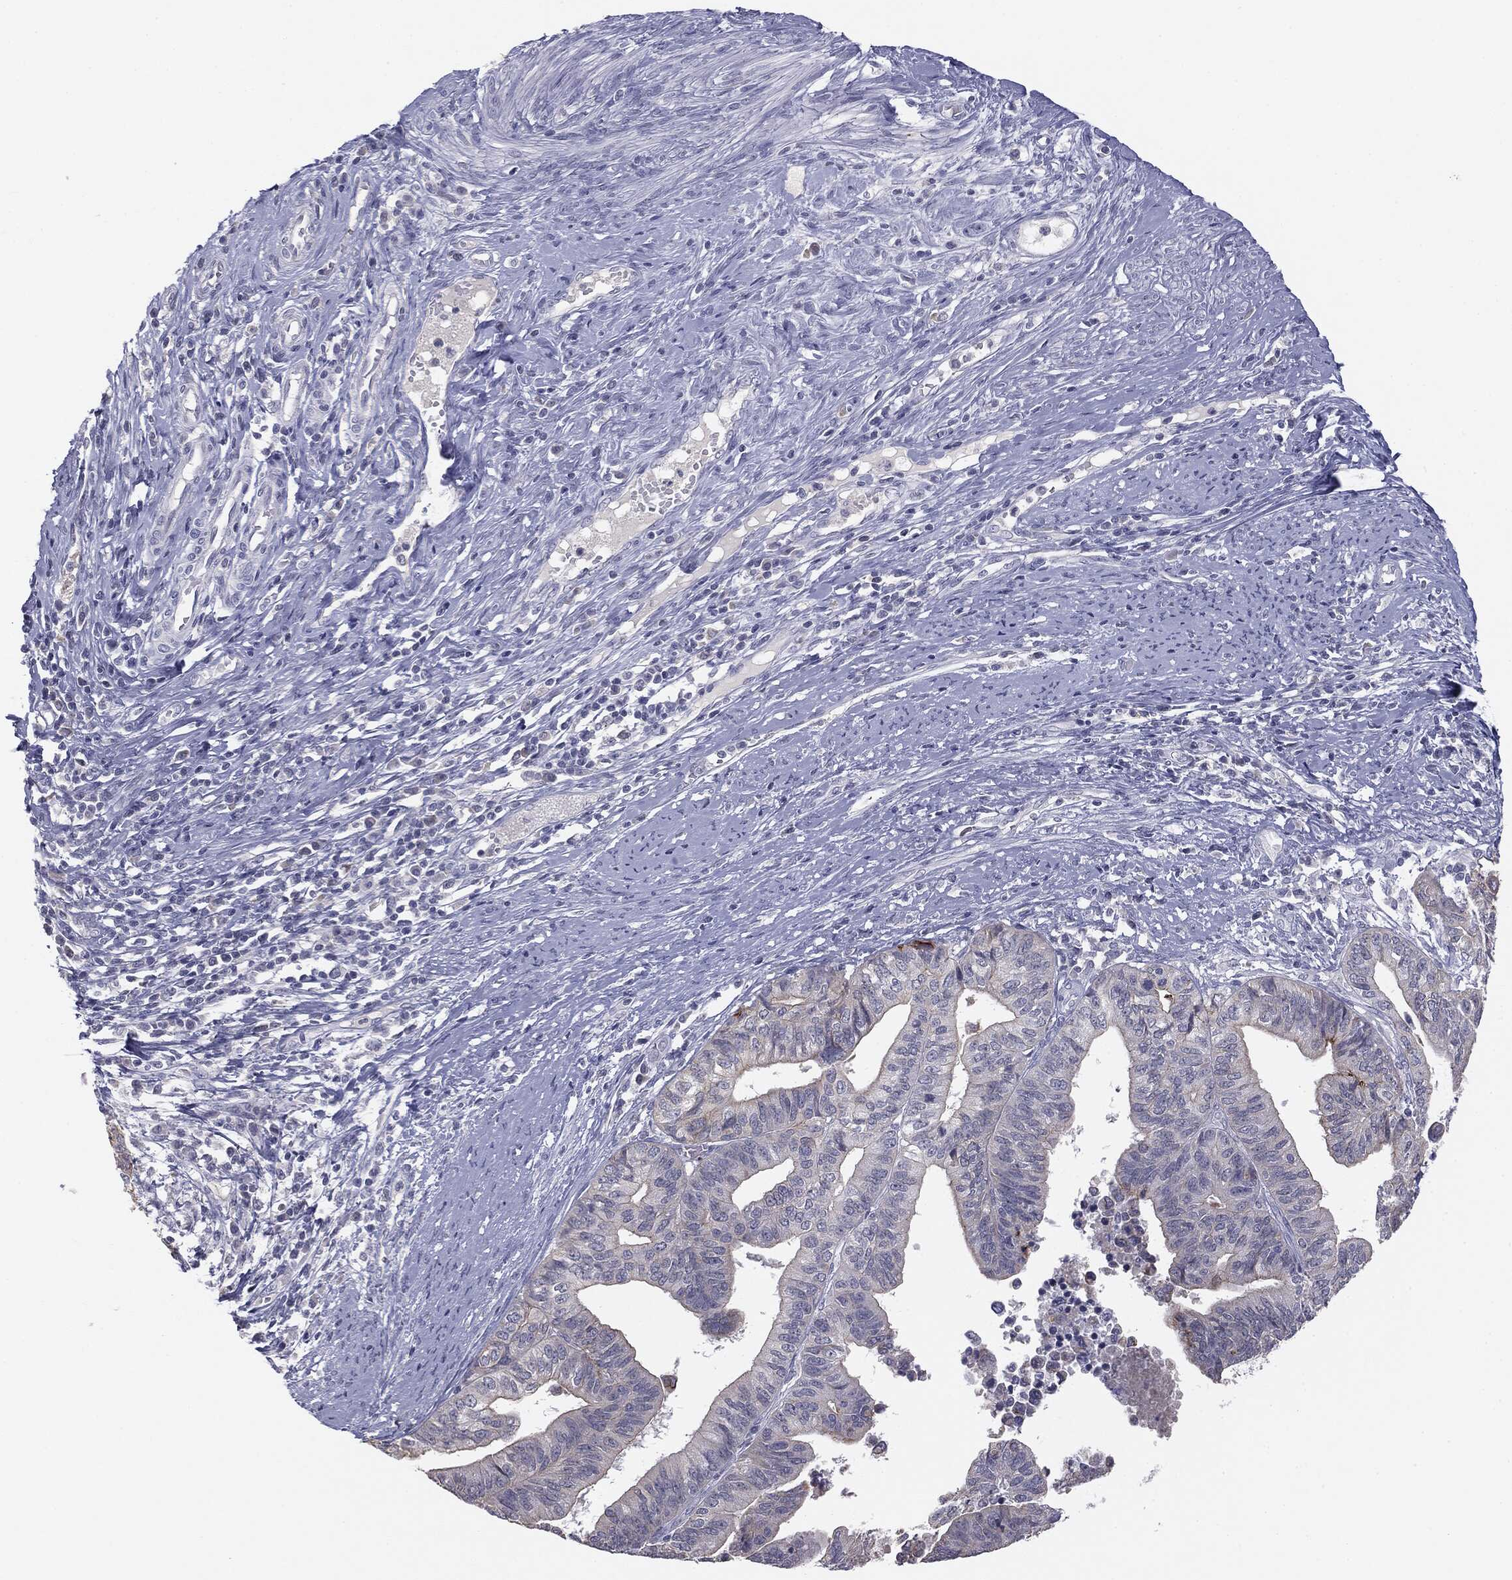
{"staining": {"intensity": "negative", "quantity": "none", "location": "none"}, "tissue": "endometrial cancer", "cell_type": "Tumor cells", "image_type": "cancer", "snomed": [{"axis": "morphology", "description": "Adenocarcinoma, NOS"}, {"axis": "topography", "description": "Endometrium"}], "caption": "Immunohistochemistry (IHC) photomicrograph of human endometrial adenocarcinoma stained for a protein (brown), which reveals no staining in tumor cells. (DAB IHC, high magnification).", "gene": "MUC1", "patient": {"sex": "female", "age": 65}}